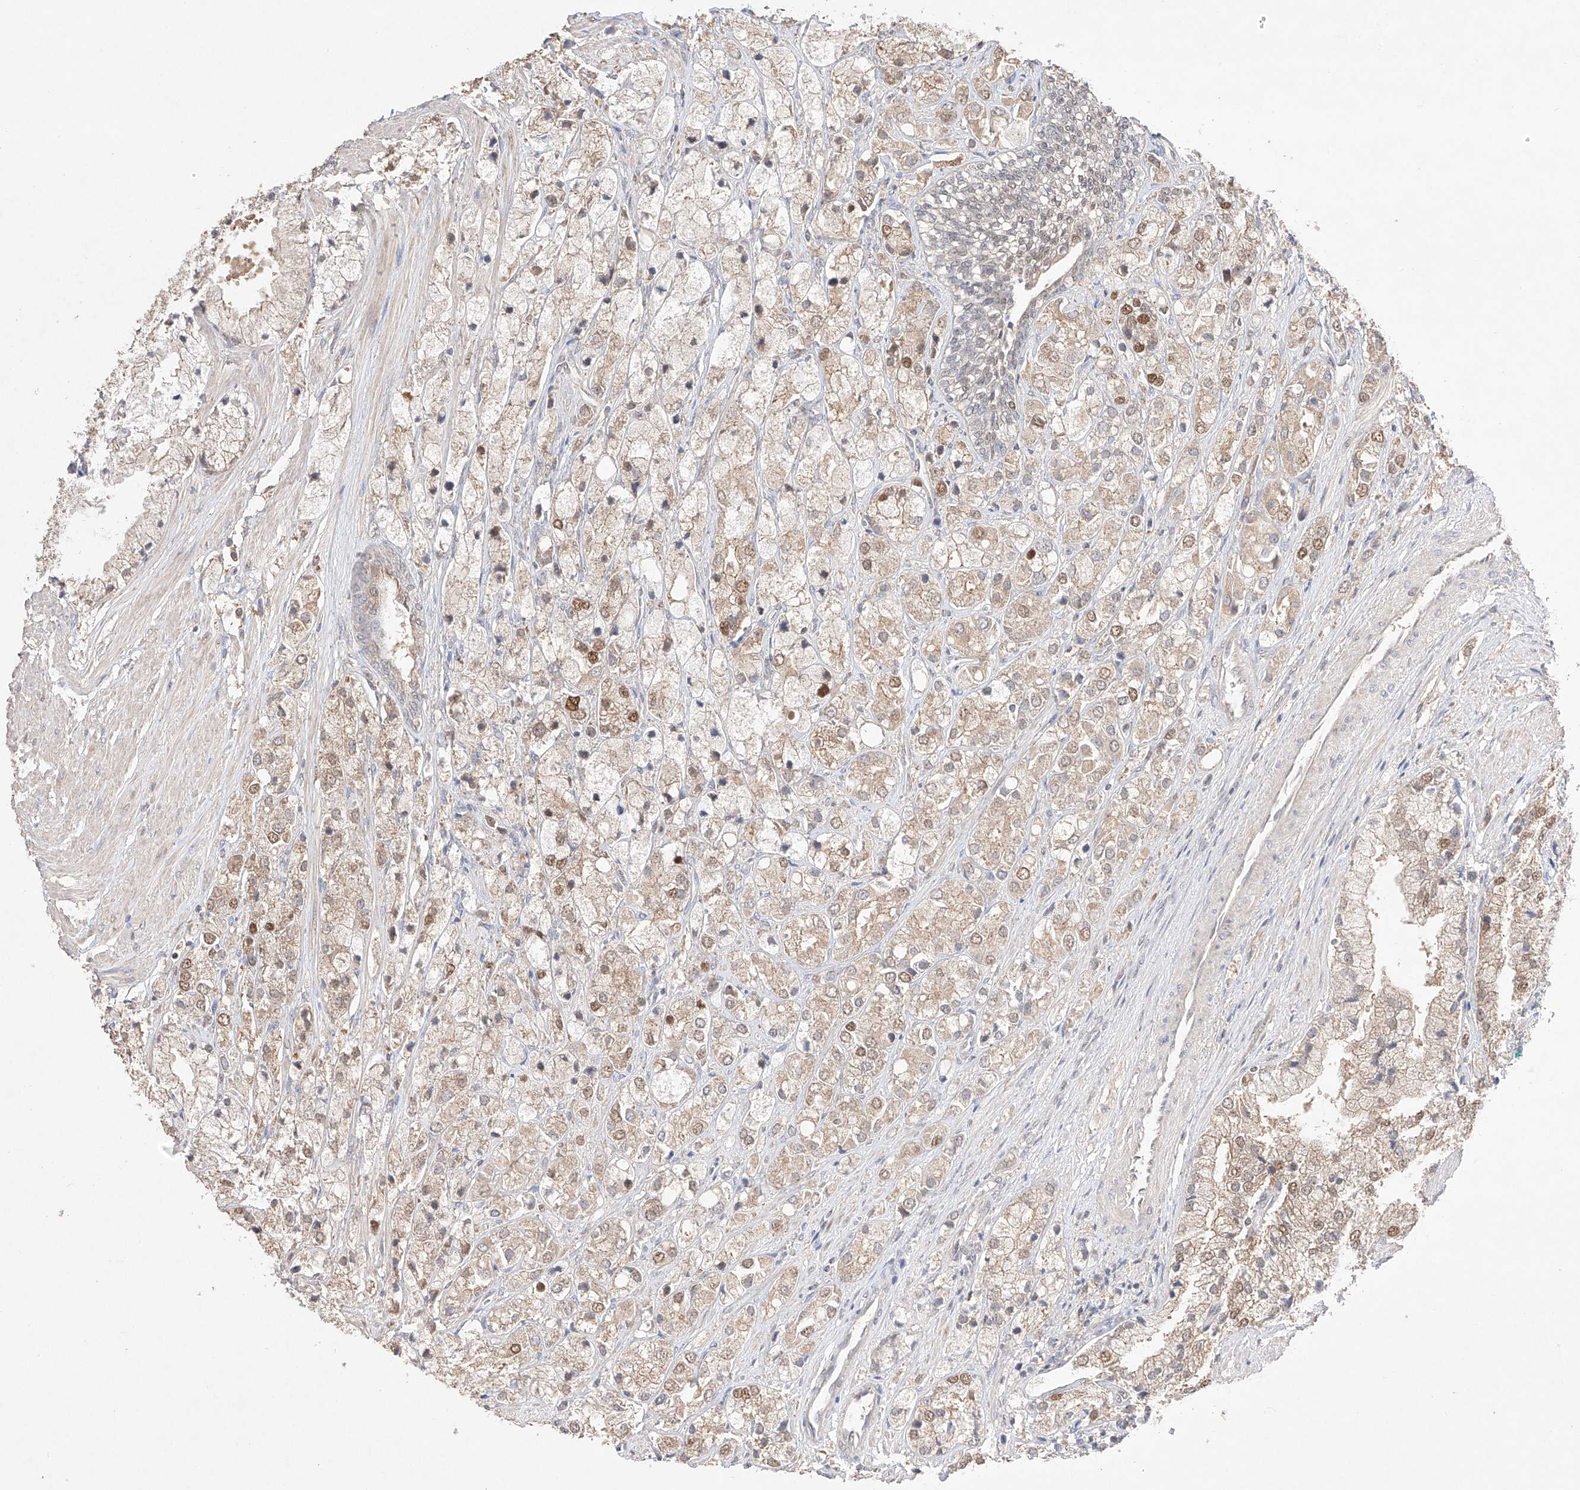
{"staining": {"intensity": "moderate", "quantity": "25%-75%", "location": "nuclear"}, "tissue": "prostate cancer", "cell_type": "Tumor cells", "image_type": "cancer", "snomed": [{"axis": "morphology", "description": "Adenocarcinoma, High grade"}, {"axis": "topography", "description": "Prostate"}], "caption": "Prostate cancer stained with IHC reveals moderate nuclear positivity in approximately 25%-75% of tumor cells.", "gene": "APIP", "patient": {"sex": "male", "age": 50}}